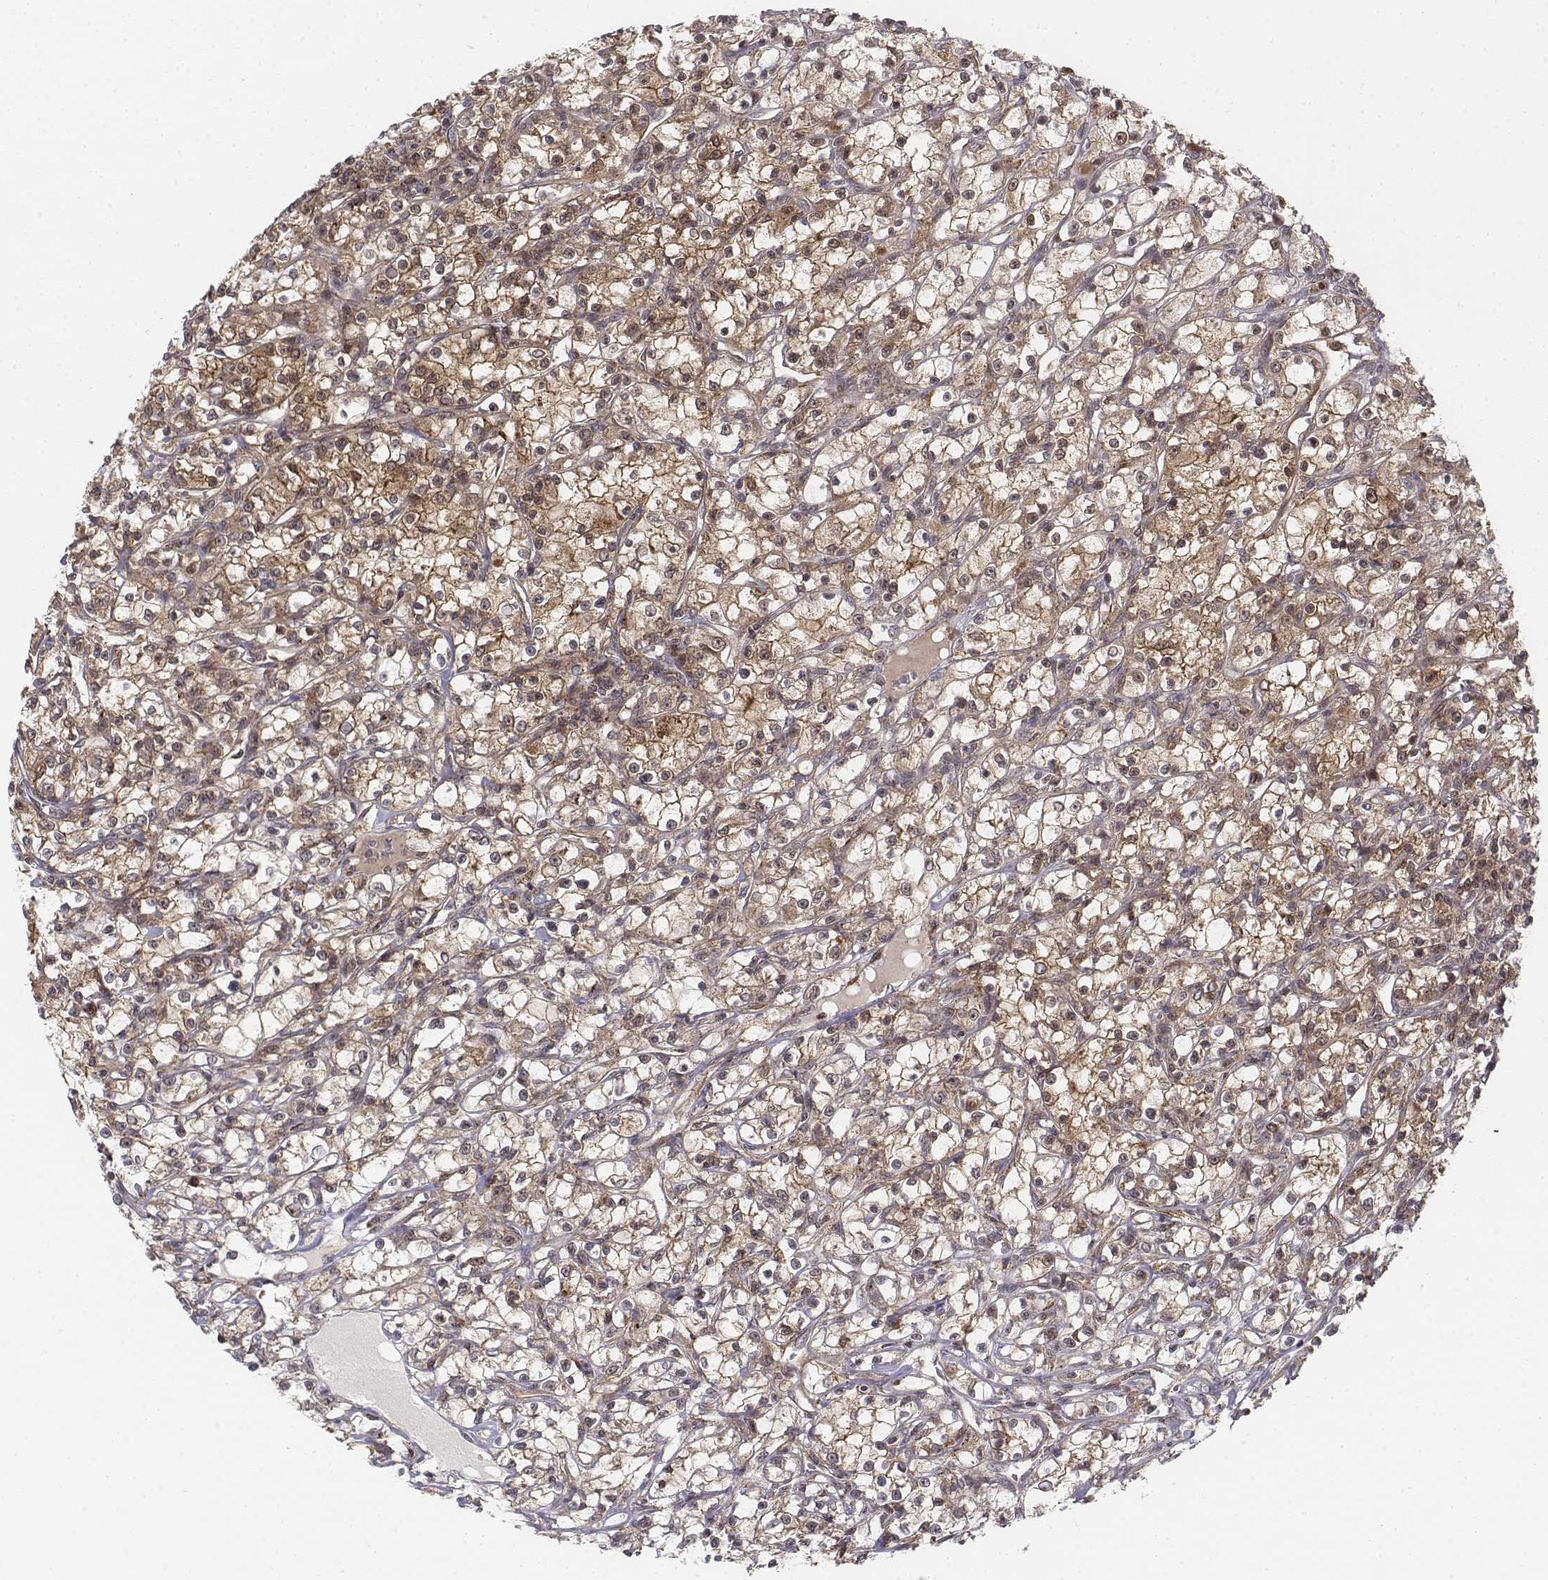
{"staining": {"intensity": "moderate", "quantity": "25%-75%", "location": "cytoplasmic/membranous"}, "tissue": "renal cancer", "cell_type": "Tumor cells", "image_type": "cancer", "snomed": [{"axis": "morphology", "description": "Adenocarcinoma, NOS"}, {"axis": "topography", "description": "Kidney"}], "caption": "Renal cancer stained with a protein marker demonstrates moderate staining in tumor cells.", "gene": "ZFYVE19", "patient": {"sex": "female", "age": 59}}